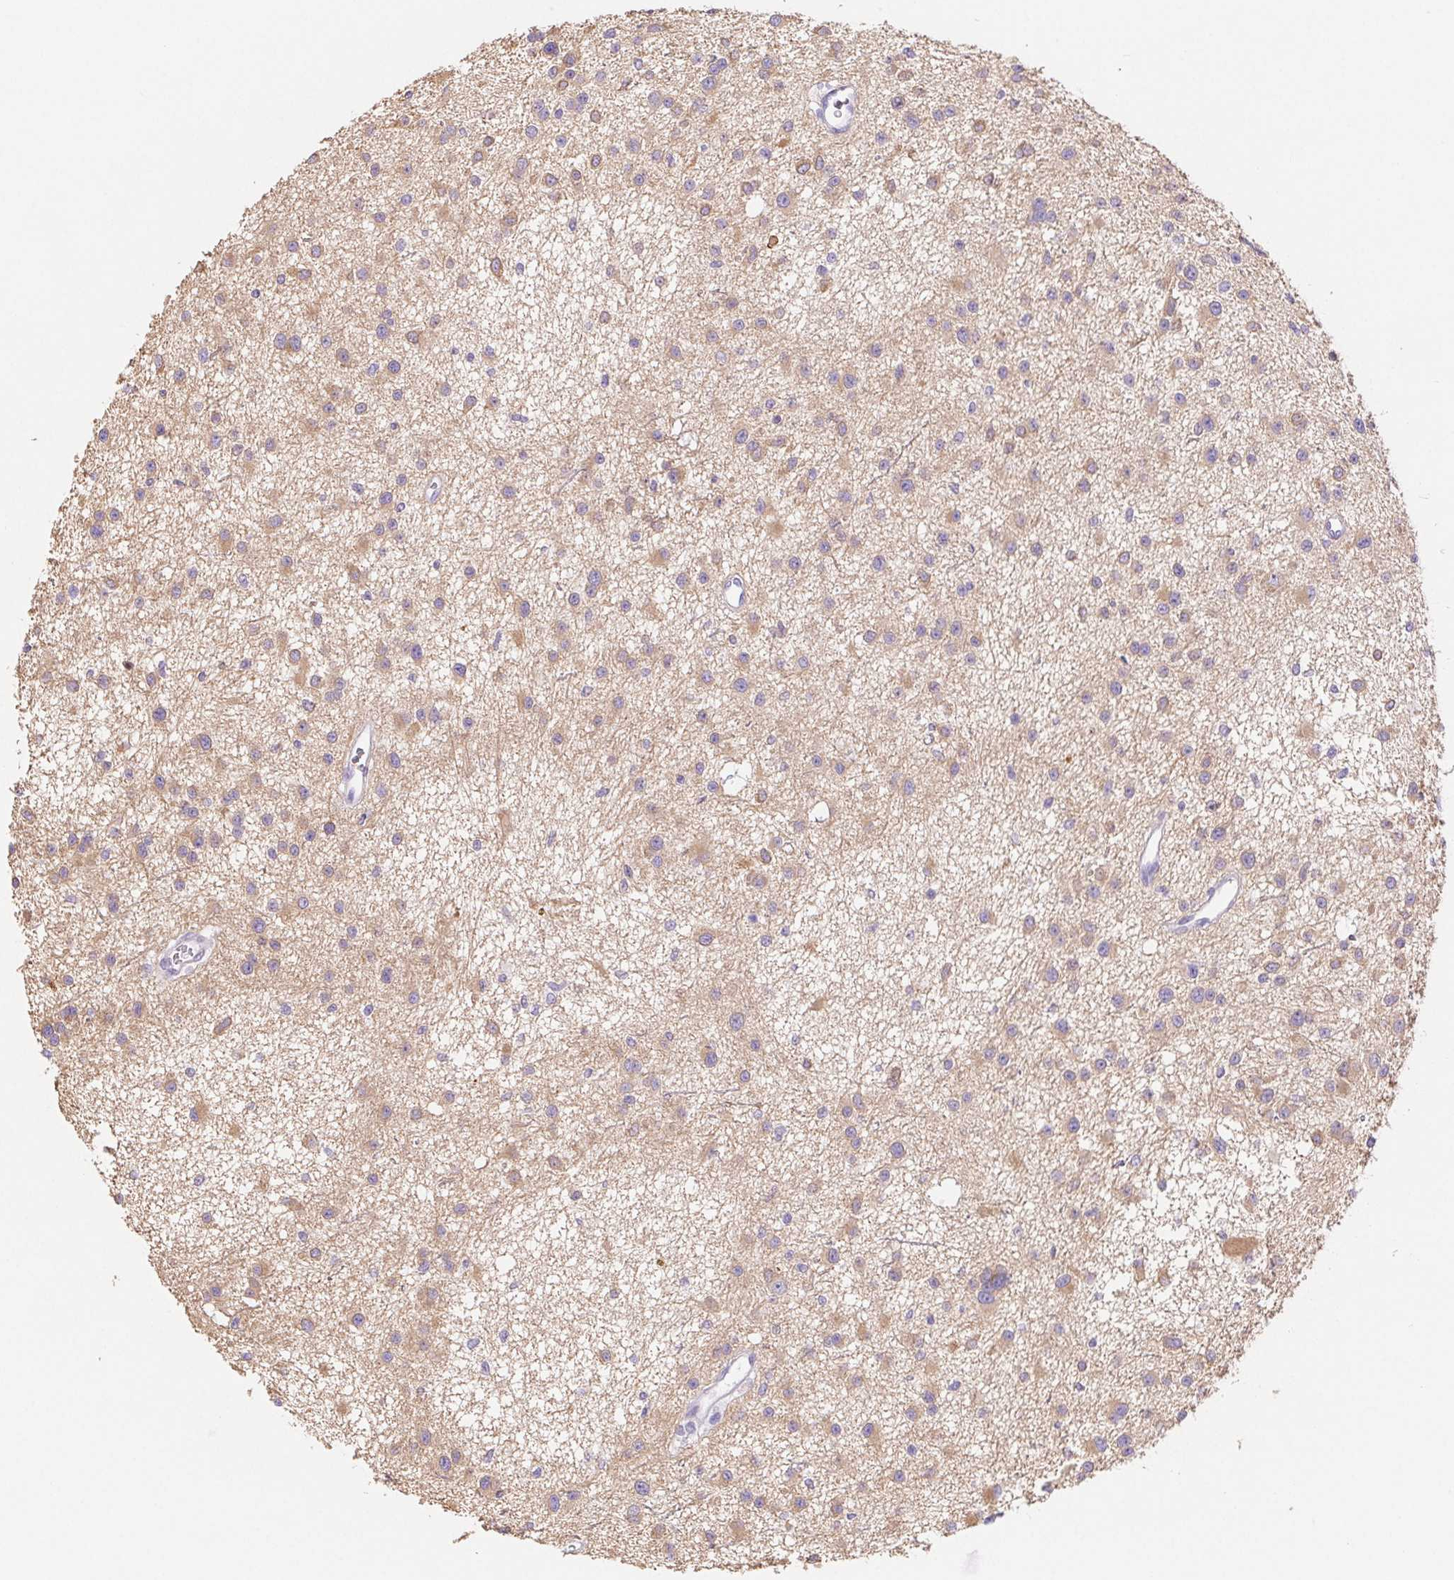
{"staining": {"intensity": "moderate", "quantity": ">75%", "location": "cytoplasmic/membranous"}, "tissue": "glioma", "cell_type": "Tumor cells", "image_type": "cancer", "snomed": [{"axis": "morphology", "description": "Glioma, malignant, Low grade"}, {"axis": "topography", "description": "Brain"}], "caption": "There is medium levels of moderate cytoplasmic/membranous expression in tumor cells of glioma, as demonstrated by immunohistochemical staining (brown color).", "gene": "PNLIP", "patient": {"sex": "male", "age": 43}}